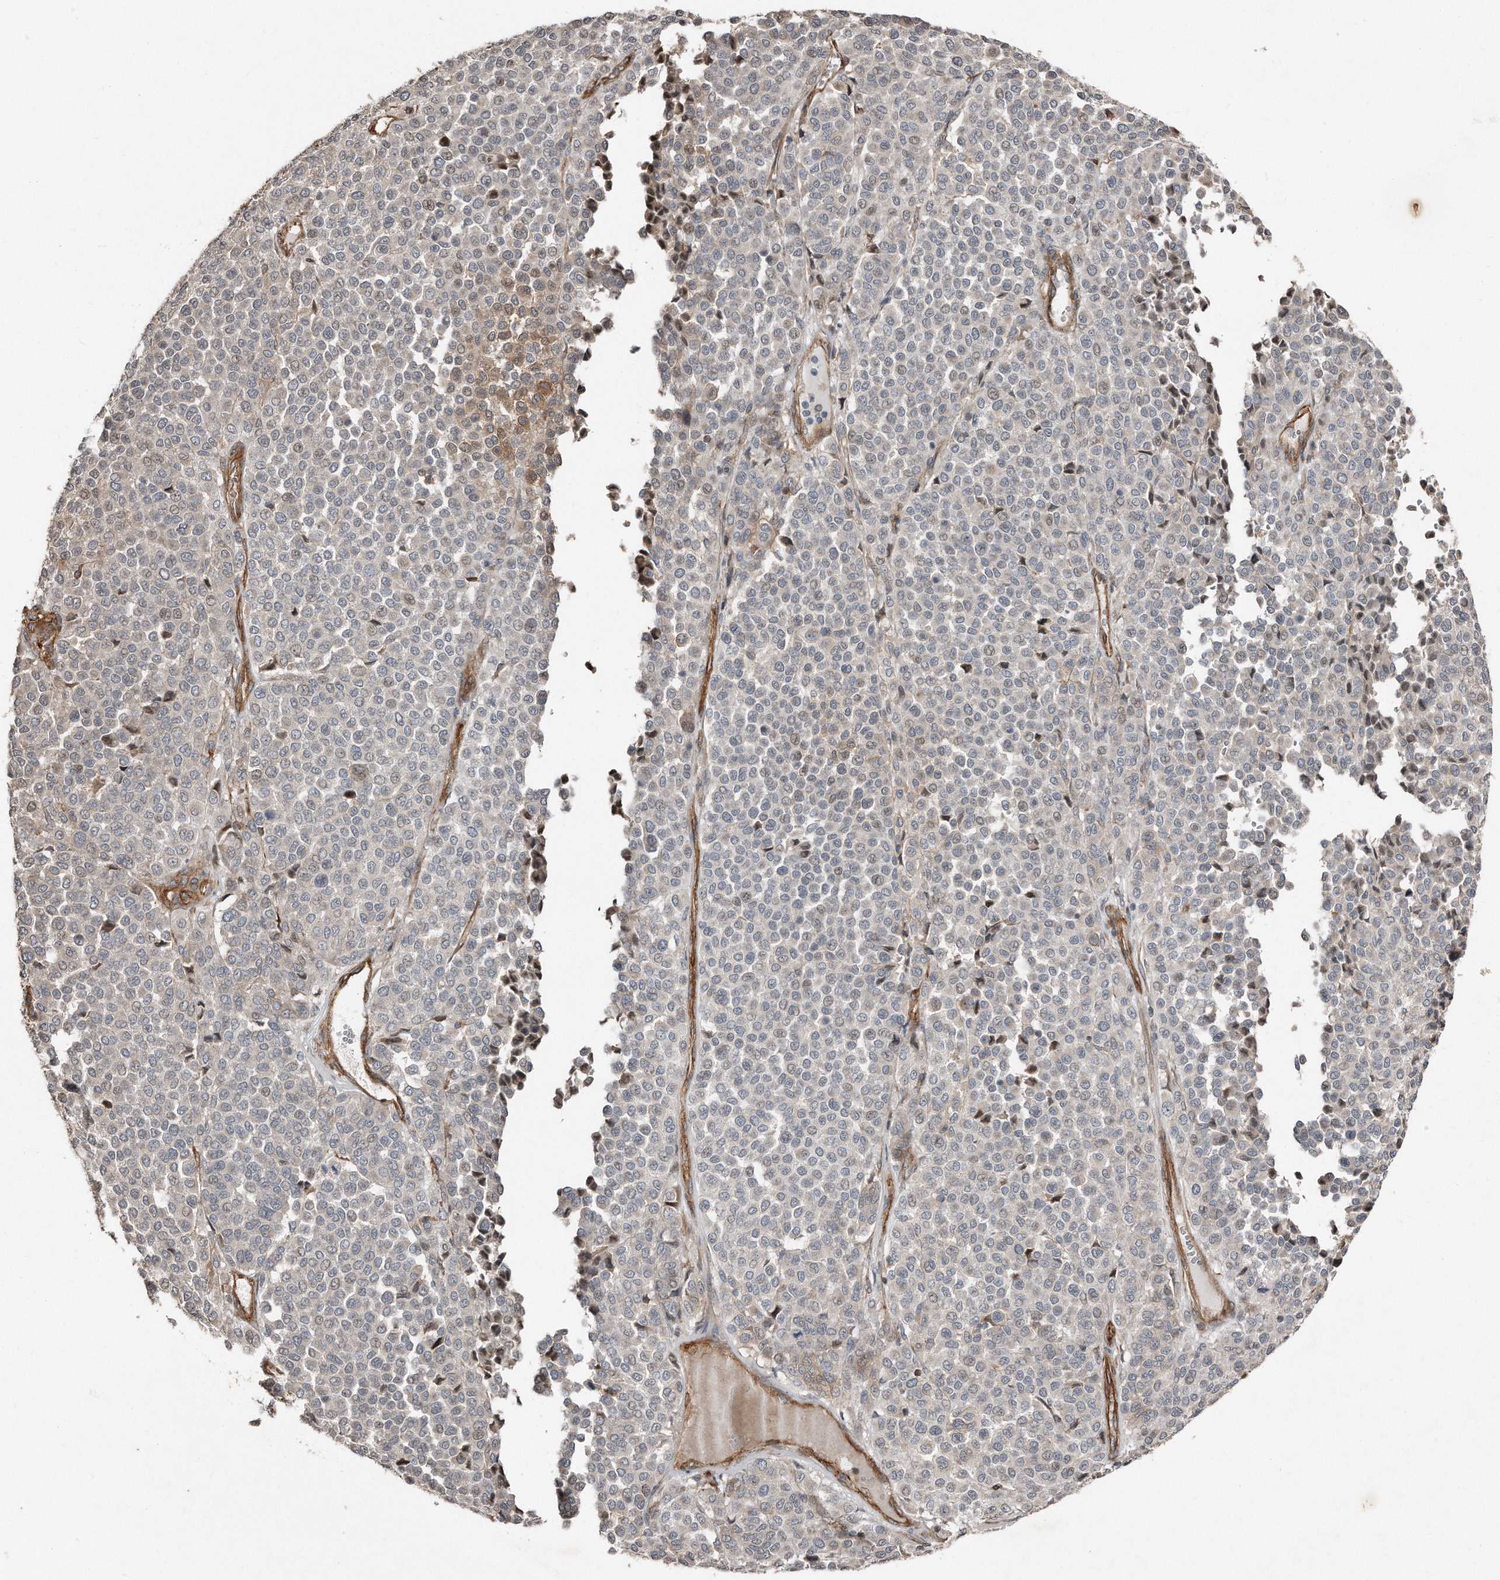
{"staining": {"intensity": "weak", "quantity": "<25%", "location": "cytoplasmic/membranous"}, "tissue": "melanoma", "cell_type": "Tumor cells", "image_type": "cancer", "snomed": [{"axis": "morphology", "description": "Malignant melanoma, Metastatic site"}, {"axis": "topography", "description": "Pancreas"}], "caption": "This is an immunohistochemistry (IHC) image of human melanoma. There is no expression in tumor cells.", "gene": "SNAP47", "patient": {"sex": "female", "age": 30}}